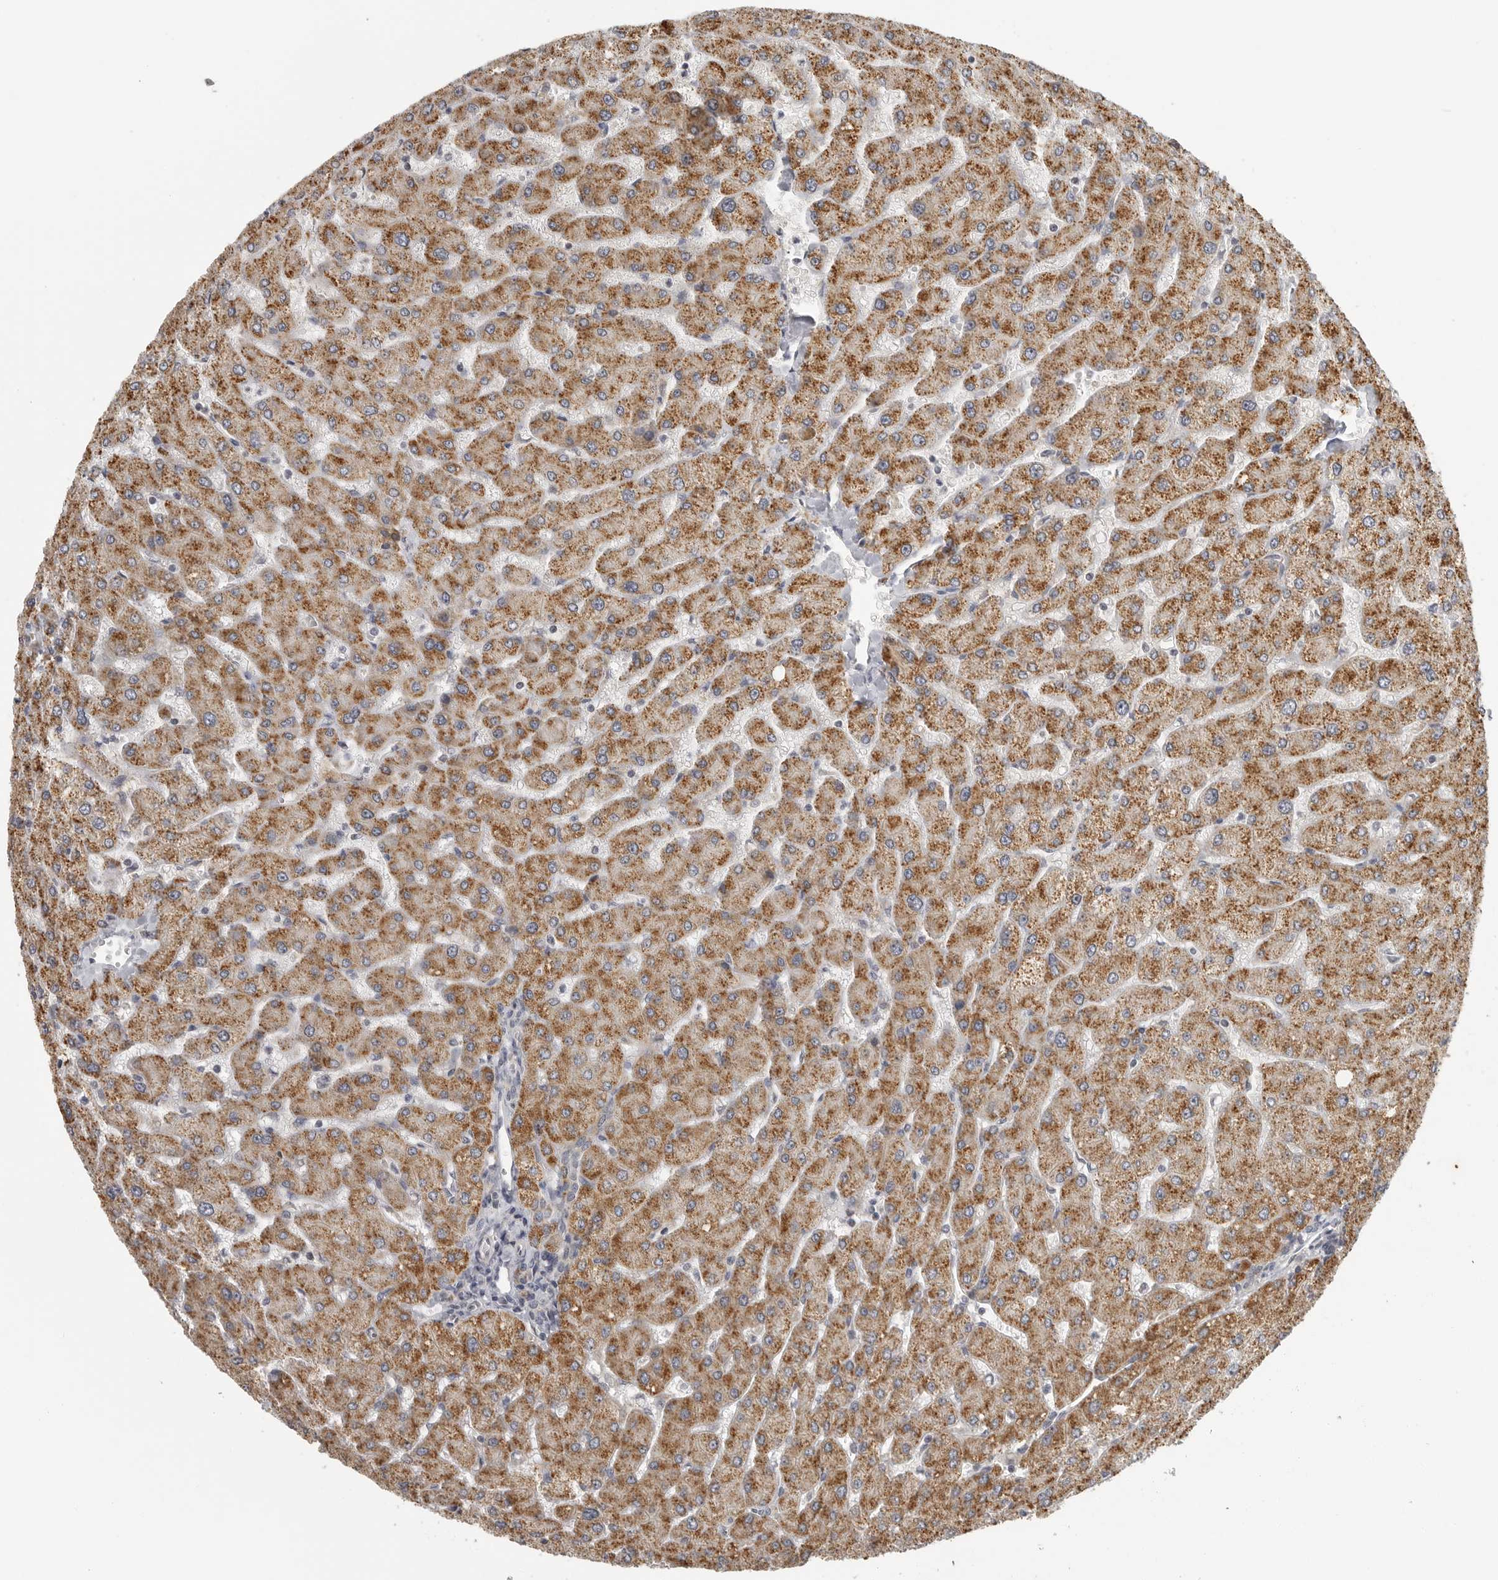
{"staining": {"intensity": "negative", "quantity": "none", "location": "none"}, "tissue": "liver", "cell_type": "Cholangiocytes", "image_type": "normal", "snomed": [{"axis": "morphology", "description": "Normal tissue, NOS"}, {"axis": "topography", "description": "Liver"}], "caption": "A high-resolution photomicrograph shows immunohistochemistry (IHC) staining of benign liver, which shows no significant expression in cholangiocytes. (Immunohistochemistry (ihc), brightfield microscopy, high magnification).", "gene": "RXFP3", "patient": {"sex": "male", "age": 55}}